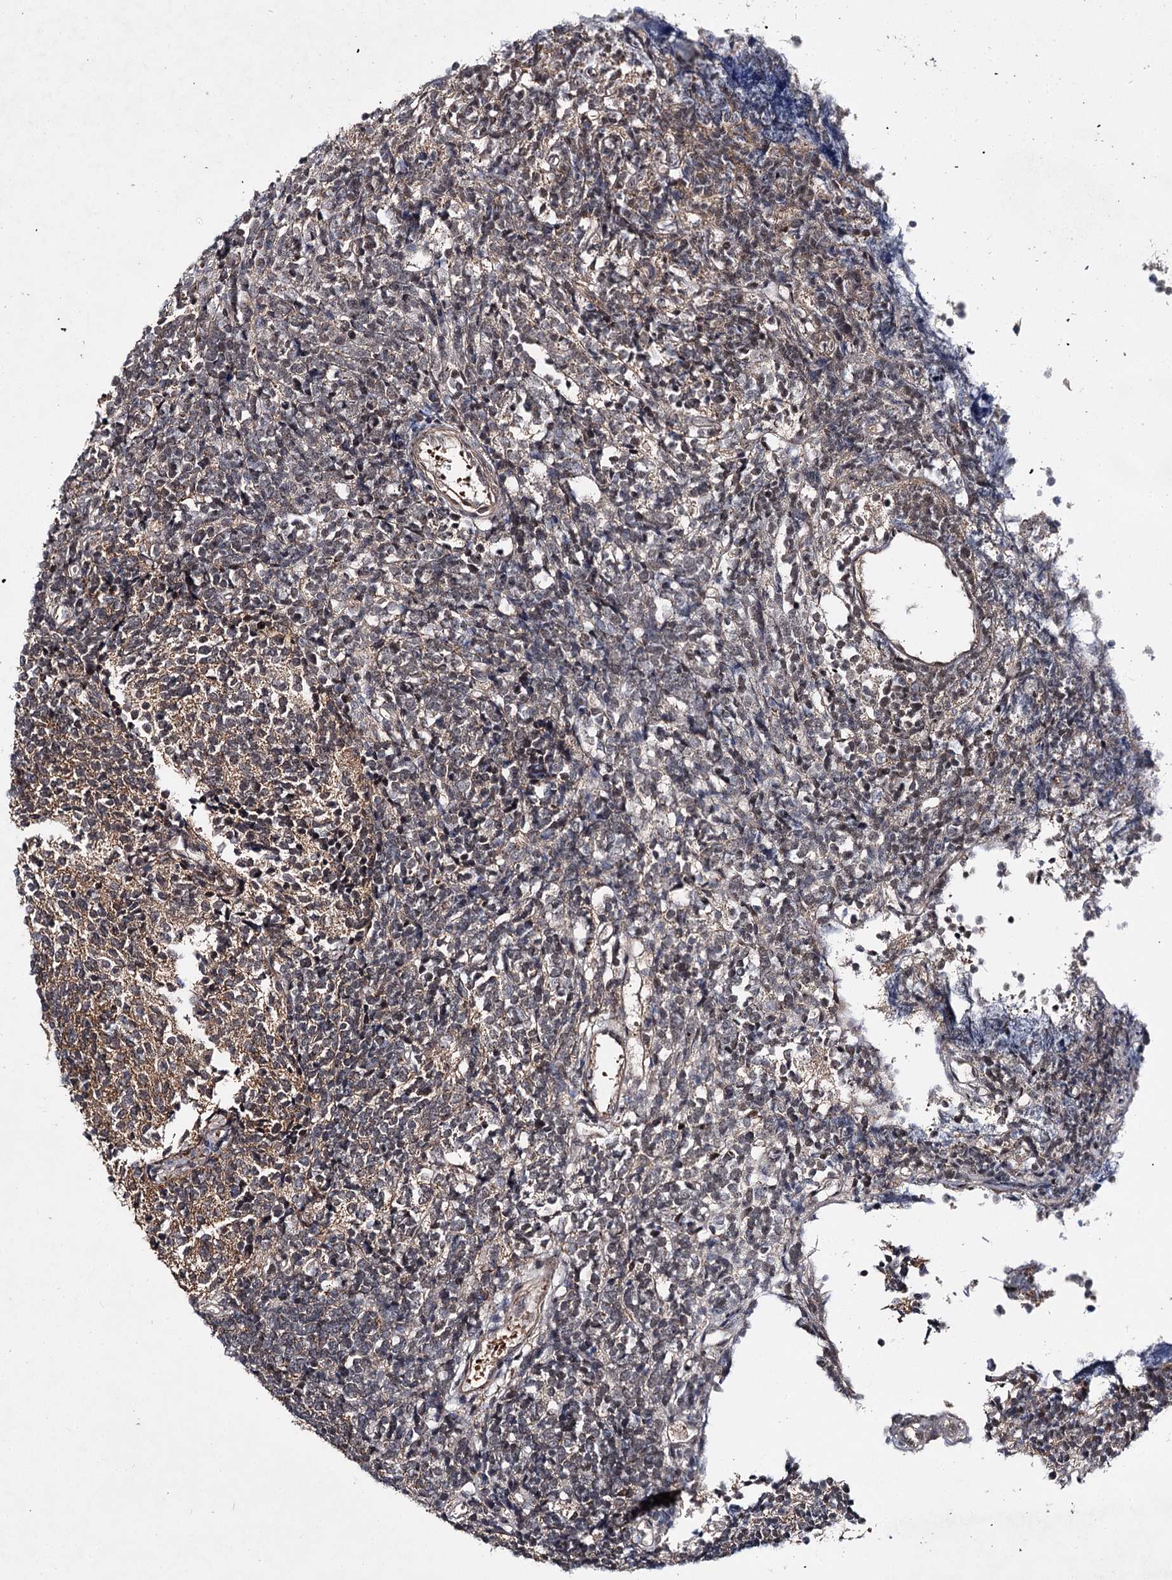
{"staining": {"intensity": "weak", "quantity": "<25%", "location": "cytoplasmic/membranous"}, "tissue": "glioma", "cell_type": "Tumor cells", "image_type": "cancer", "snomed": [{"axis": "morphology", "description": "Glioma, malignant, Low grade"}, {"axis": "topography", "description": "Brain"}], "caption": "Tumor cells show no significant protein expression in glioma.", "gene": "MSANTD2", "patient": {"sex": "female", "age": 1}}